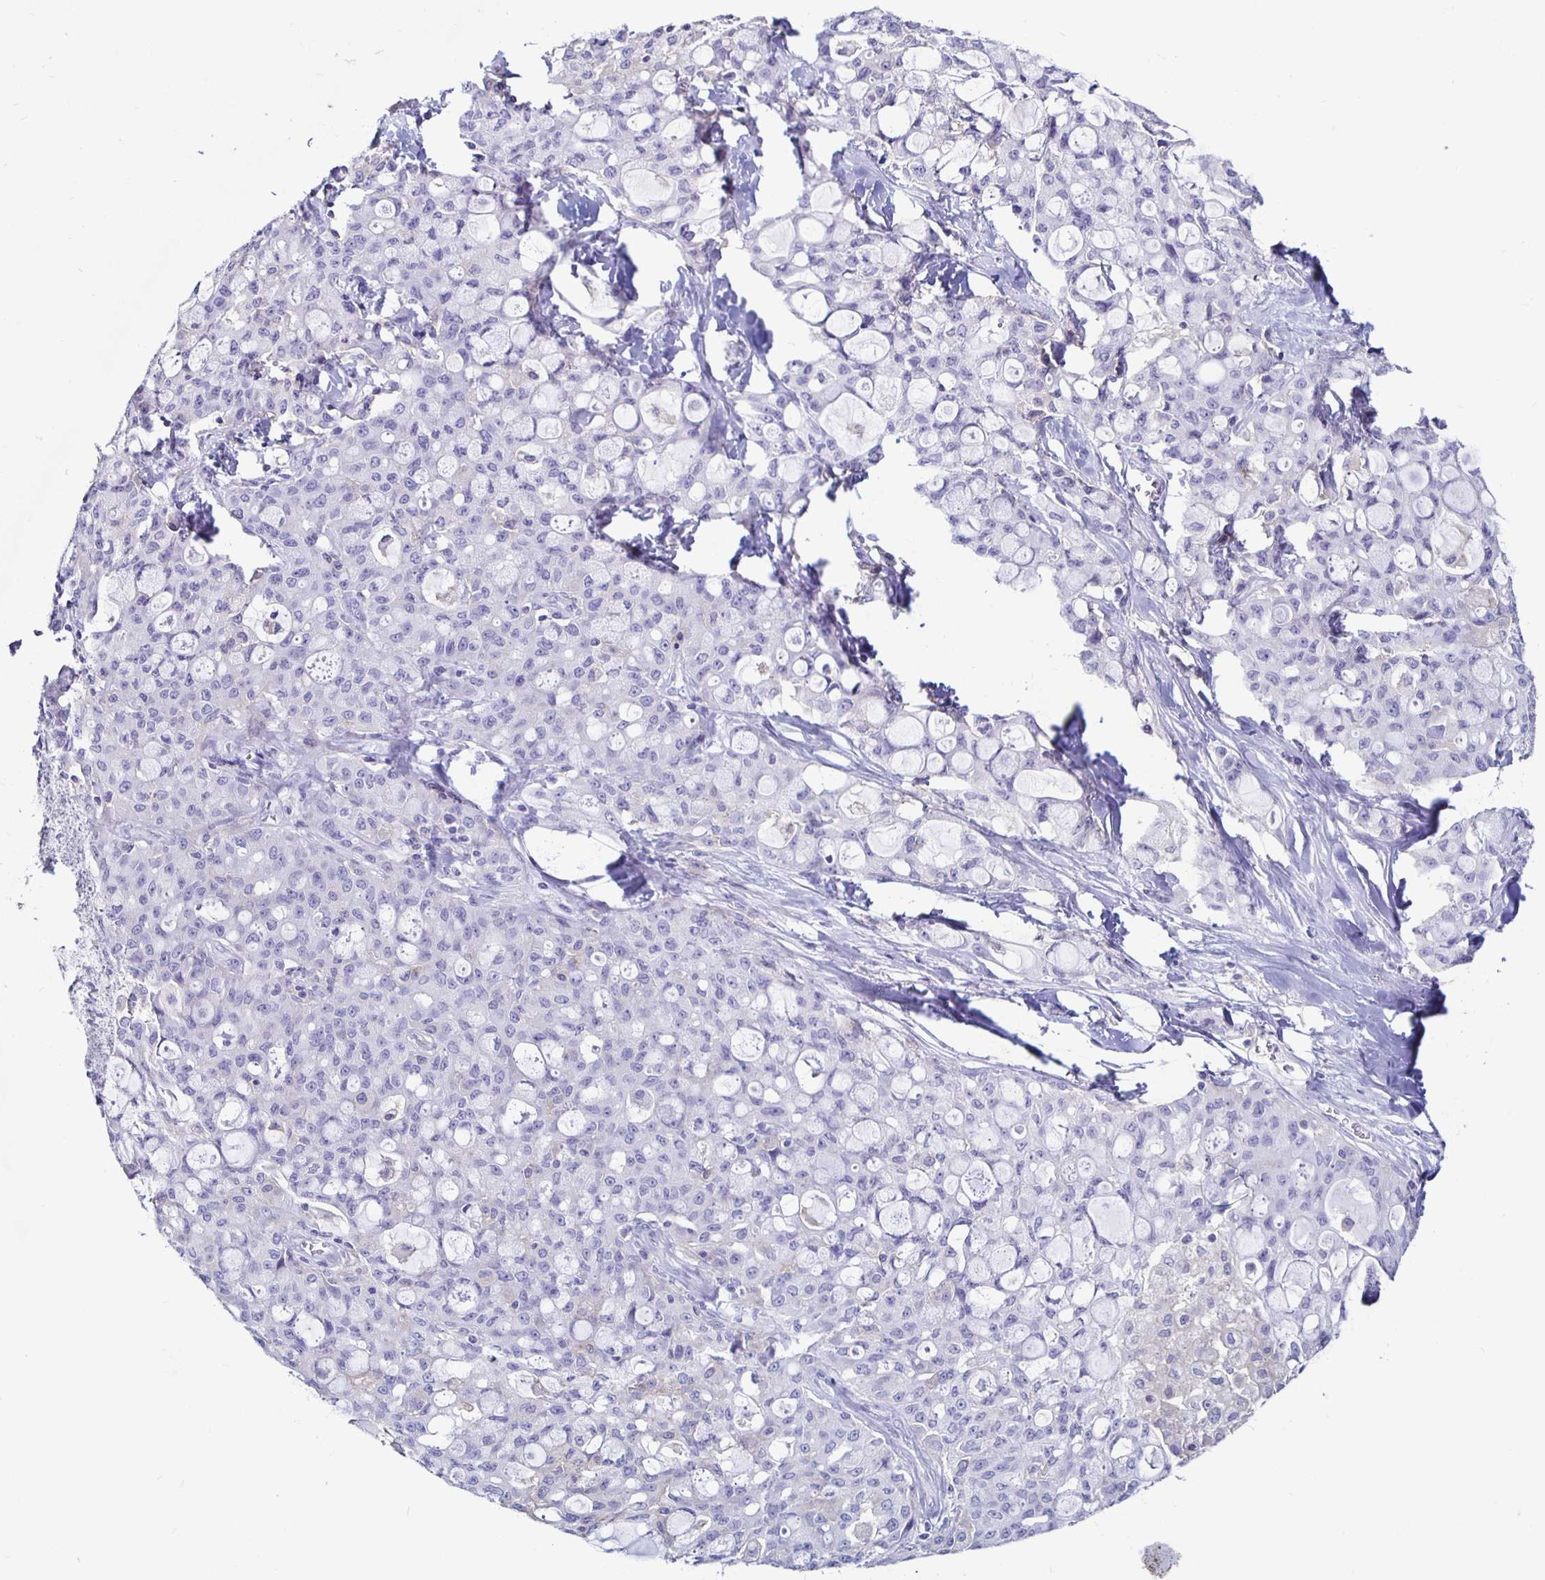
{"staining": {"intensity": "negative", "quantity": "none", "location": "none"}, "tissue": "lung cancer", "cell_type": "Tumor cells", "image_type": "cancer", "snomed": [{"axis": "morphology", "description": "Adenocarcinoma, NOS"}, {"axis": "topography", "description": "Lung"}], "caption": "Image shows no protein expression in tumor cells of lung cancer (adenocarcinoma) tissue.", "gene": "SIRPA", "patient": {"sex": "female", "age": 44}}